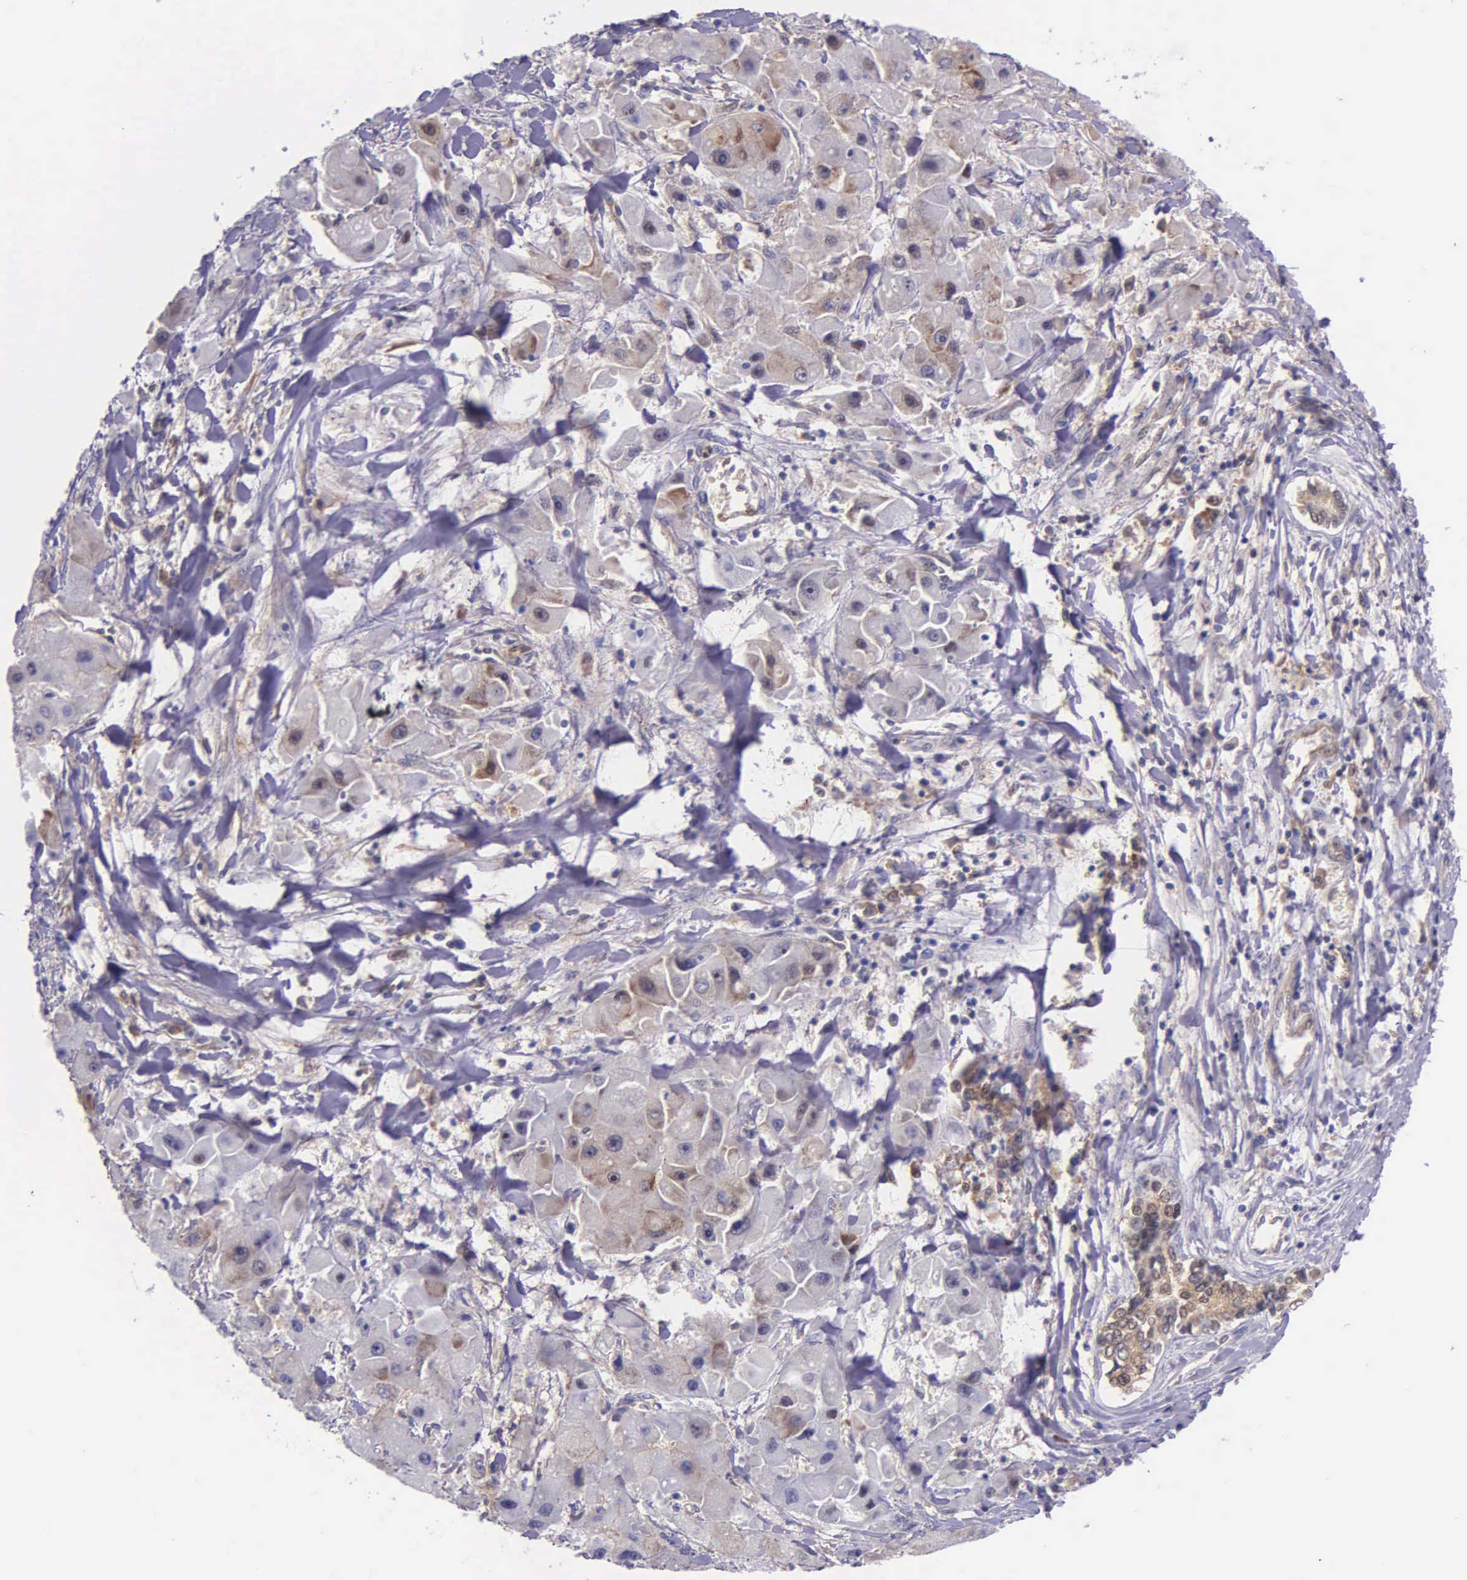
{"staining": {"intensity": "weak", "quantity": ">75%", "location": "cytoplasmic/membranous"}, "tissue": "liver cancer", "cell_type": "Tumor cells", "image_type": "cancer", "snomed": [{"axis": "morphology", "description": "Carcinoma, Hepatocellular, NOS"}, {"axis": "topography", "description": "Liver"}], "caption": "Weak cytoplasmic/membranous positivity is seen in approximately >75% of tumor cells in liver hepatocellular carcinoma.", "gene": "GMPR2", "patient": {"sex": "male", "age": 24}}